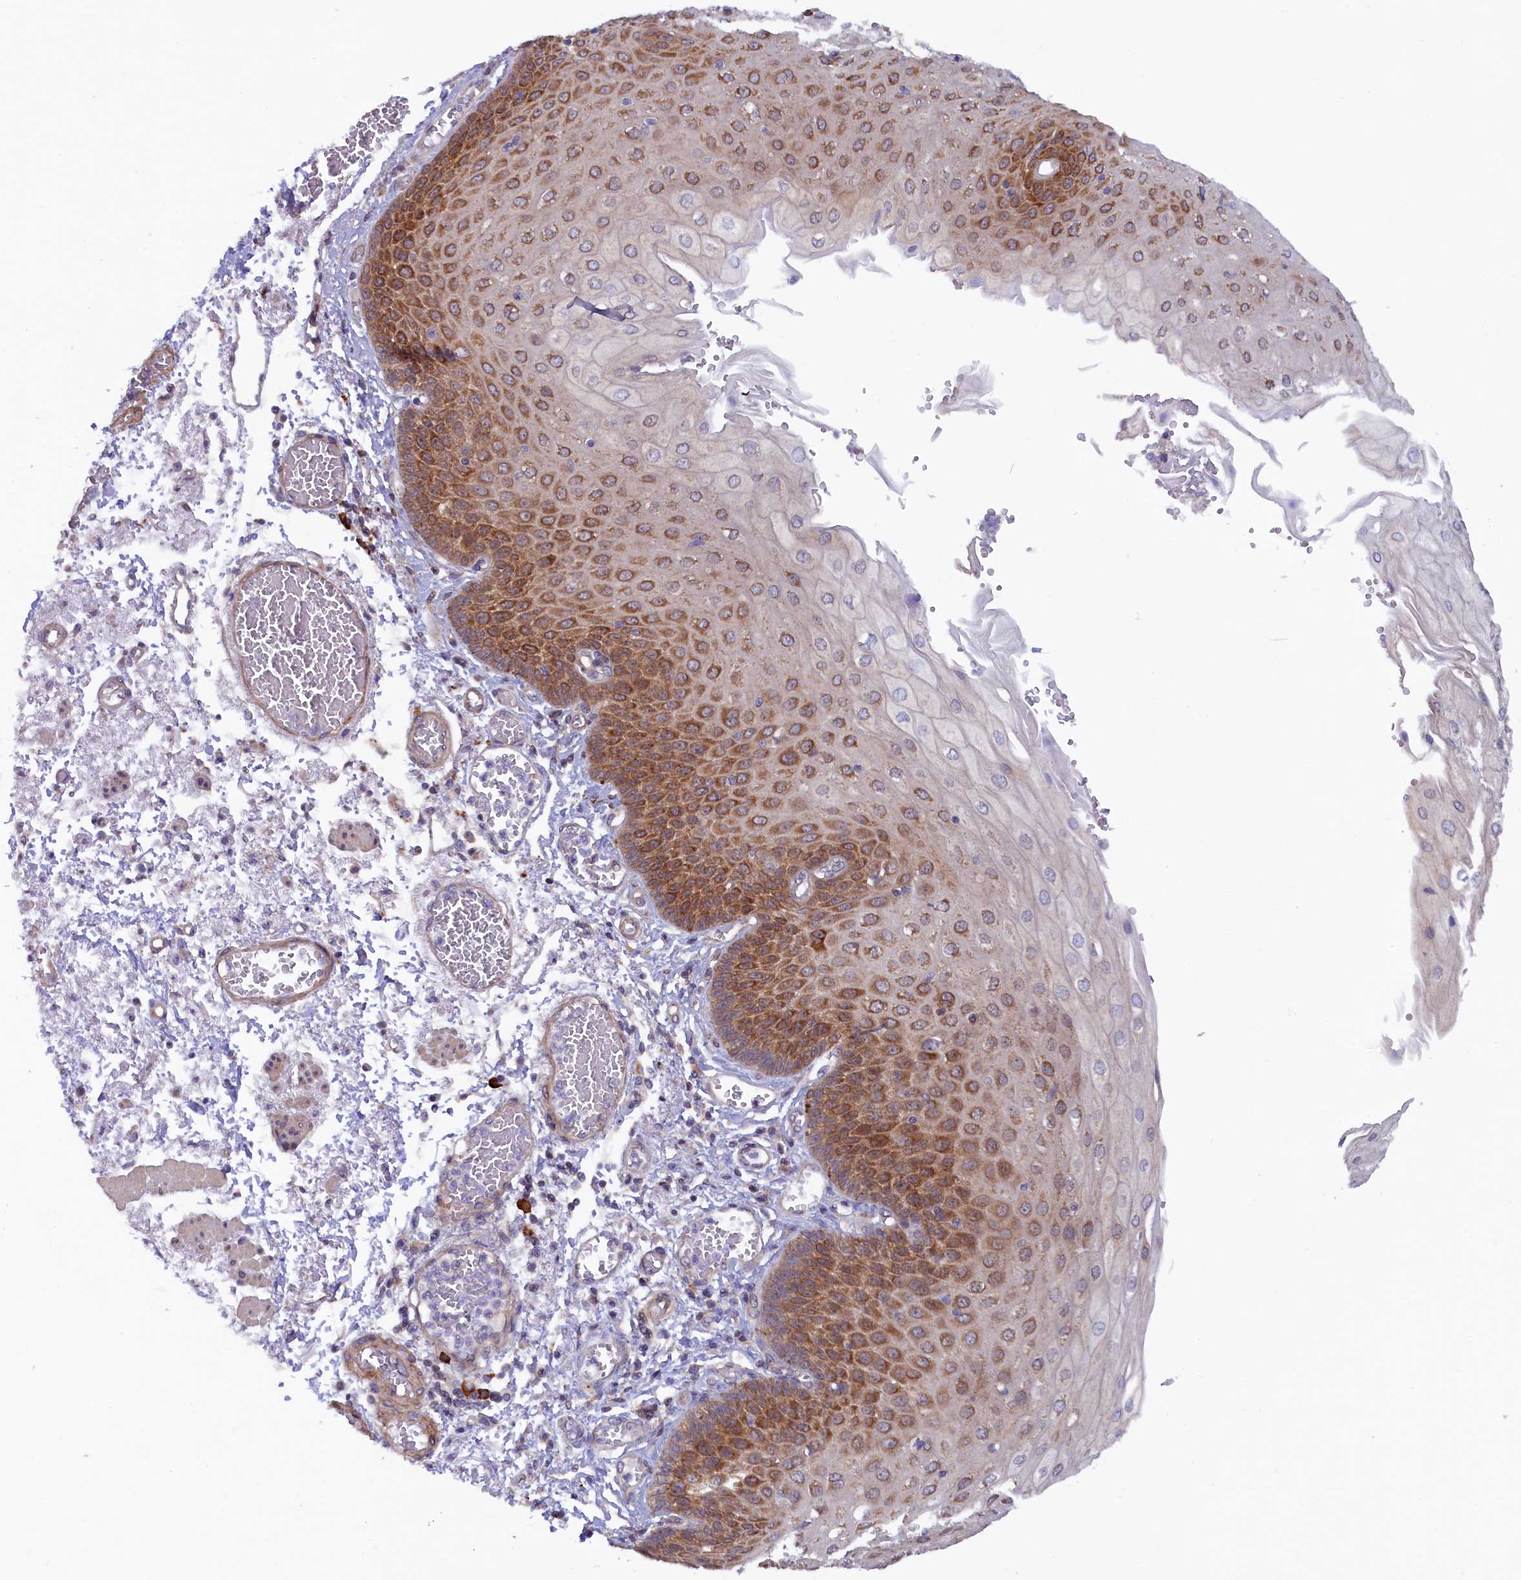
{"staining": {"intensity": "moderate", "quantity": ">75%", "location": "cytoplasmic/membranous"}, "tissue": "esophagus", "cell_type": "Squamous epithelial cells", "image_type": "normal", "snomed": [{"axis": "morphology", "description": "Normal tissue, NOS"}, {"axis": "topography", "description": "Esophagus"}], "caption": "High-power microscopy captured an immunohistochemistry (IHC) histopathology image of normal esophagus, revealing moderate cytoplasmic/membranous staining in approximately >75% of squamous epithelial cells.", "gene": "JPT2", "patient": {"sex": "male", "age": 81}}